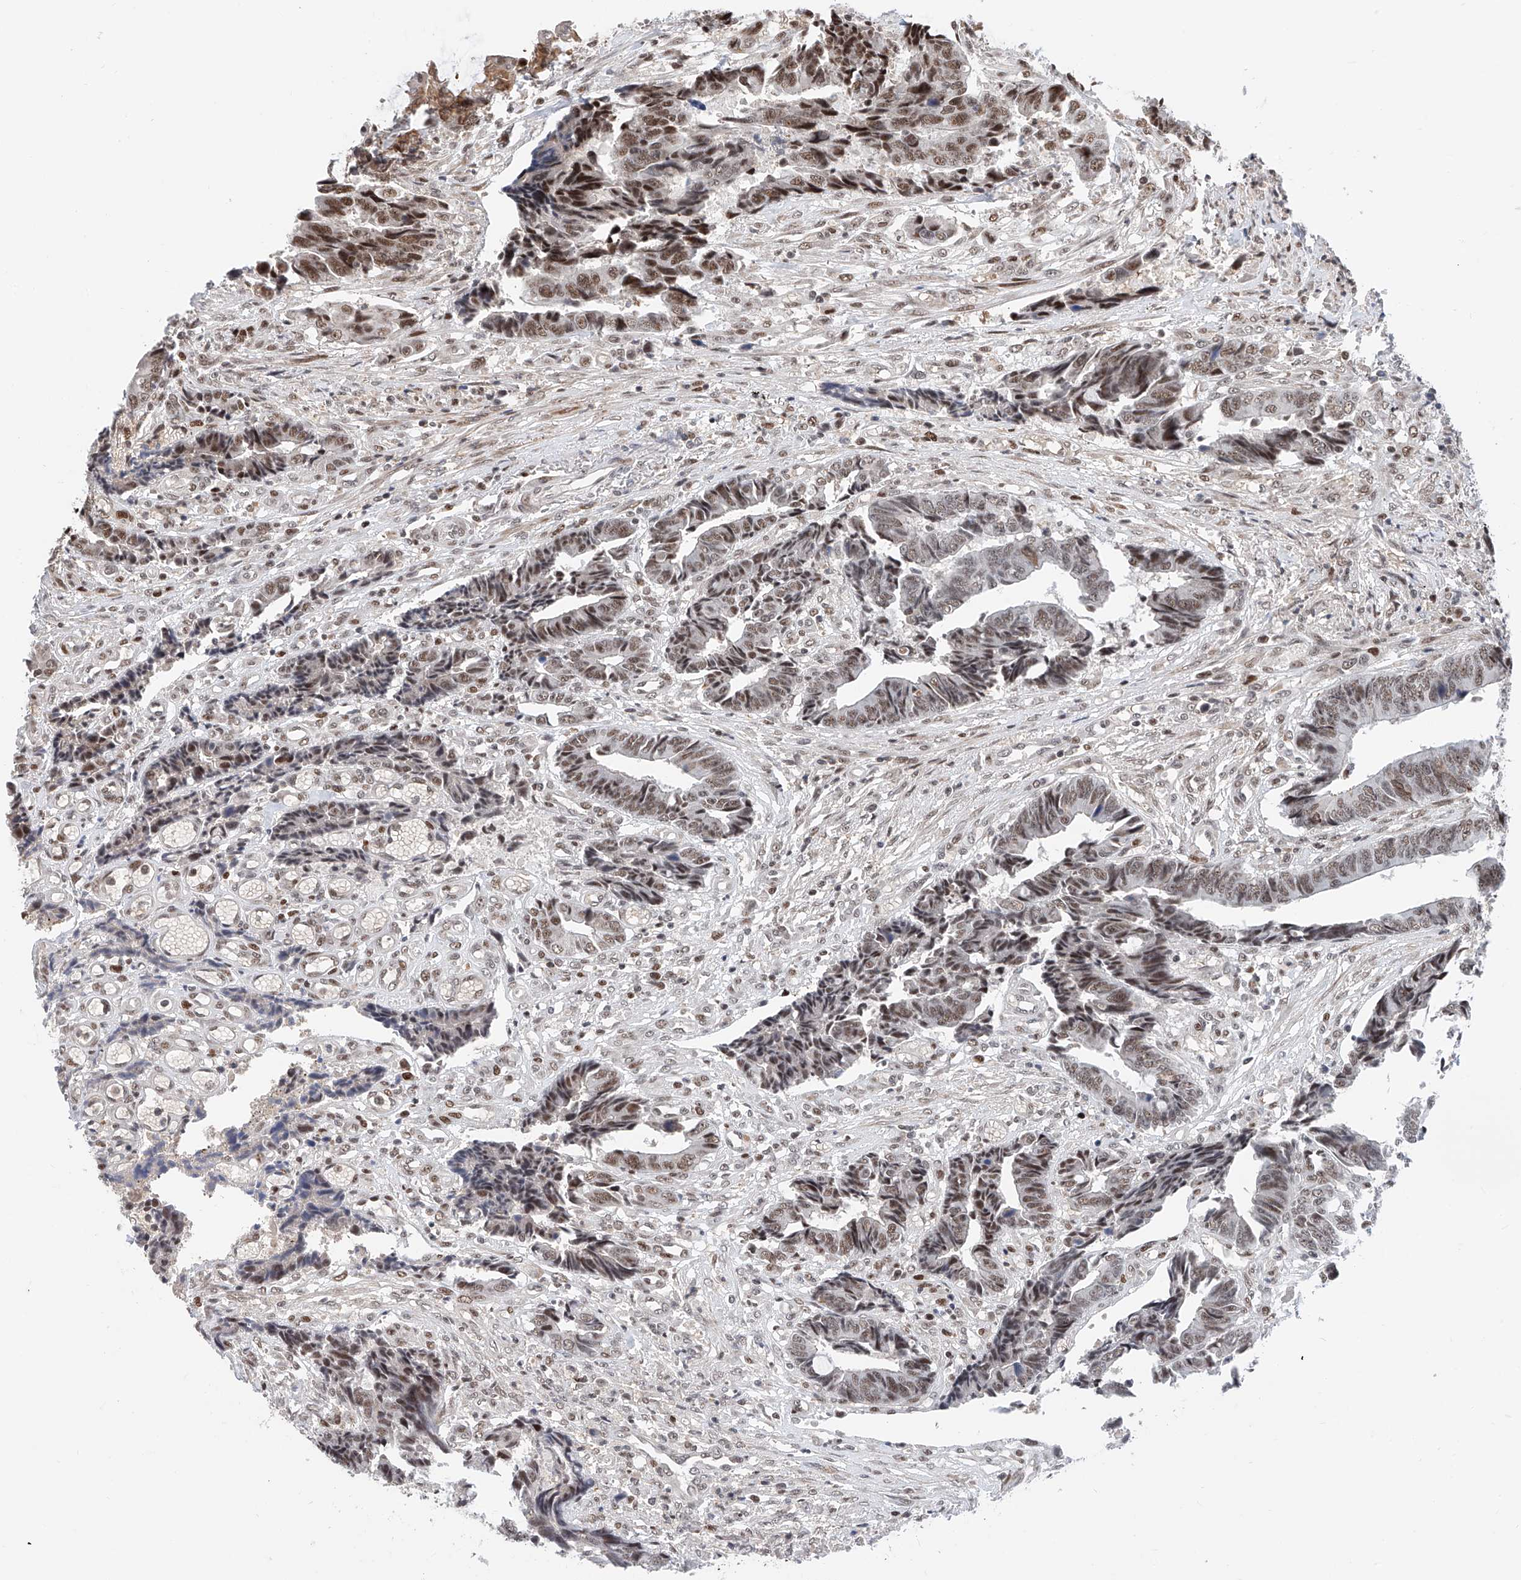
{"staining": {"intensity": "moderate", "quantity": ">75%", "location": "nuclear"}, "tissue": "colorectal cancer", "cell_type": "Tumor cells", "image_type": "cancer", "snomed": [{"axis": "morphology", "description": "Adenocarcinoma, NOS"}, {"axis": "topography", "description": "Rectum"}], "caption": "Immunohistochemistry (IHC) (DAB) staining of colorectal cancer shows moderate nuclear protein staining in approximately >75% of tumor cells.", "gene": "SNRNP200", "patient": {"sex": "male", "age": 84}}